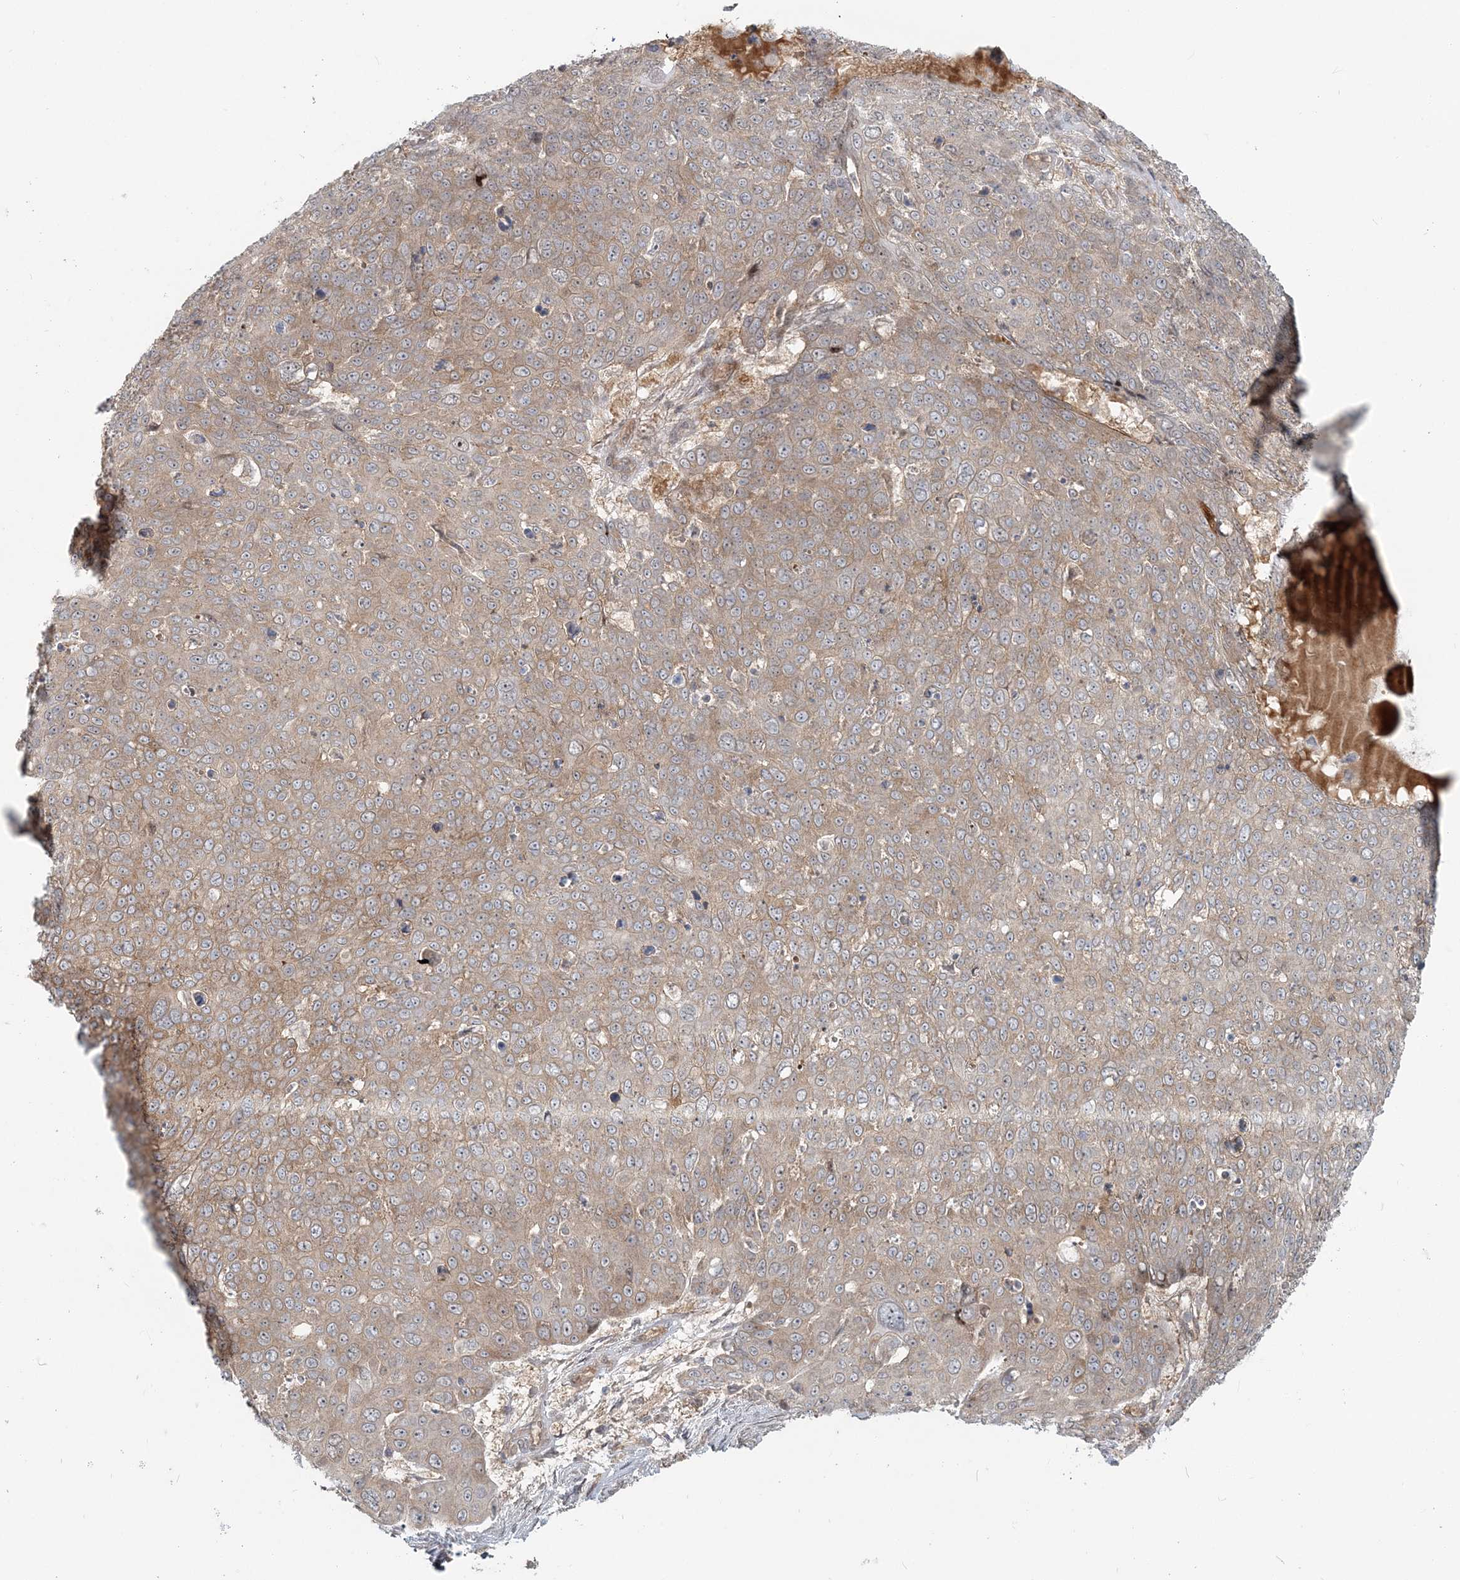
{"staining": {"intensity": "moderate", "quantity": ">75%", "location": "cytoplasmic/membranous"}, "tissue": "skin cancer", "cell_type": "Tumor cells", "image_type": "cancer", "snomed": [{"axis": "morphology", "description": "Squamous cell carcinoma, NOS"}, {"axis": "topography", "description": "Skin"}], "caption": "High-power microscopy captured an immunohistochemistry (IHC) image of skin cancer (squamous cell carcinoma), revealing moderate cytoplasmic/membranous positivity in about >75% of tumor cells.", "gene": "SH3PXD2A", "patient": {"sex": "male", "age": 71}}